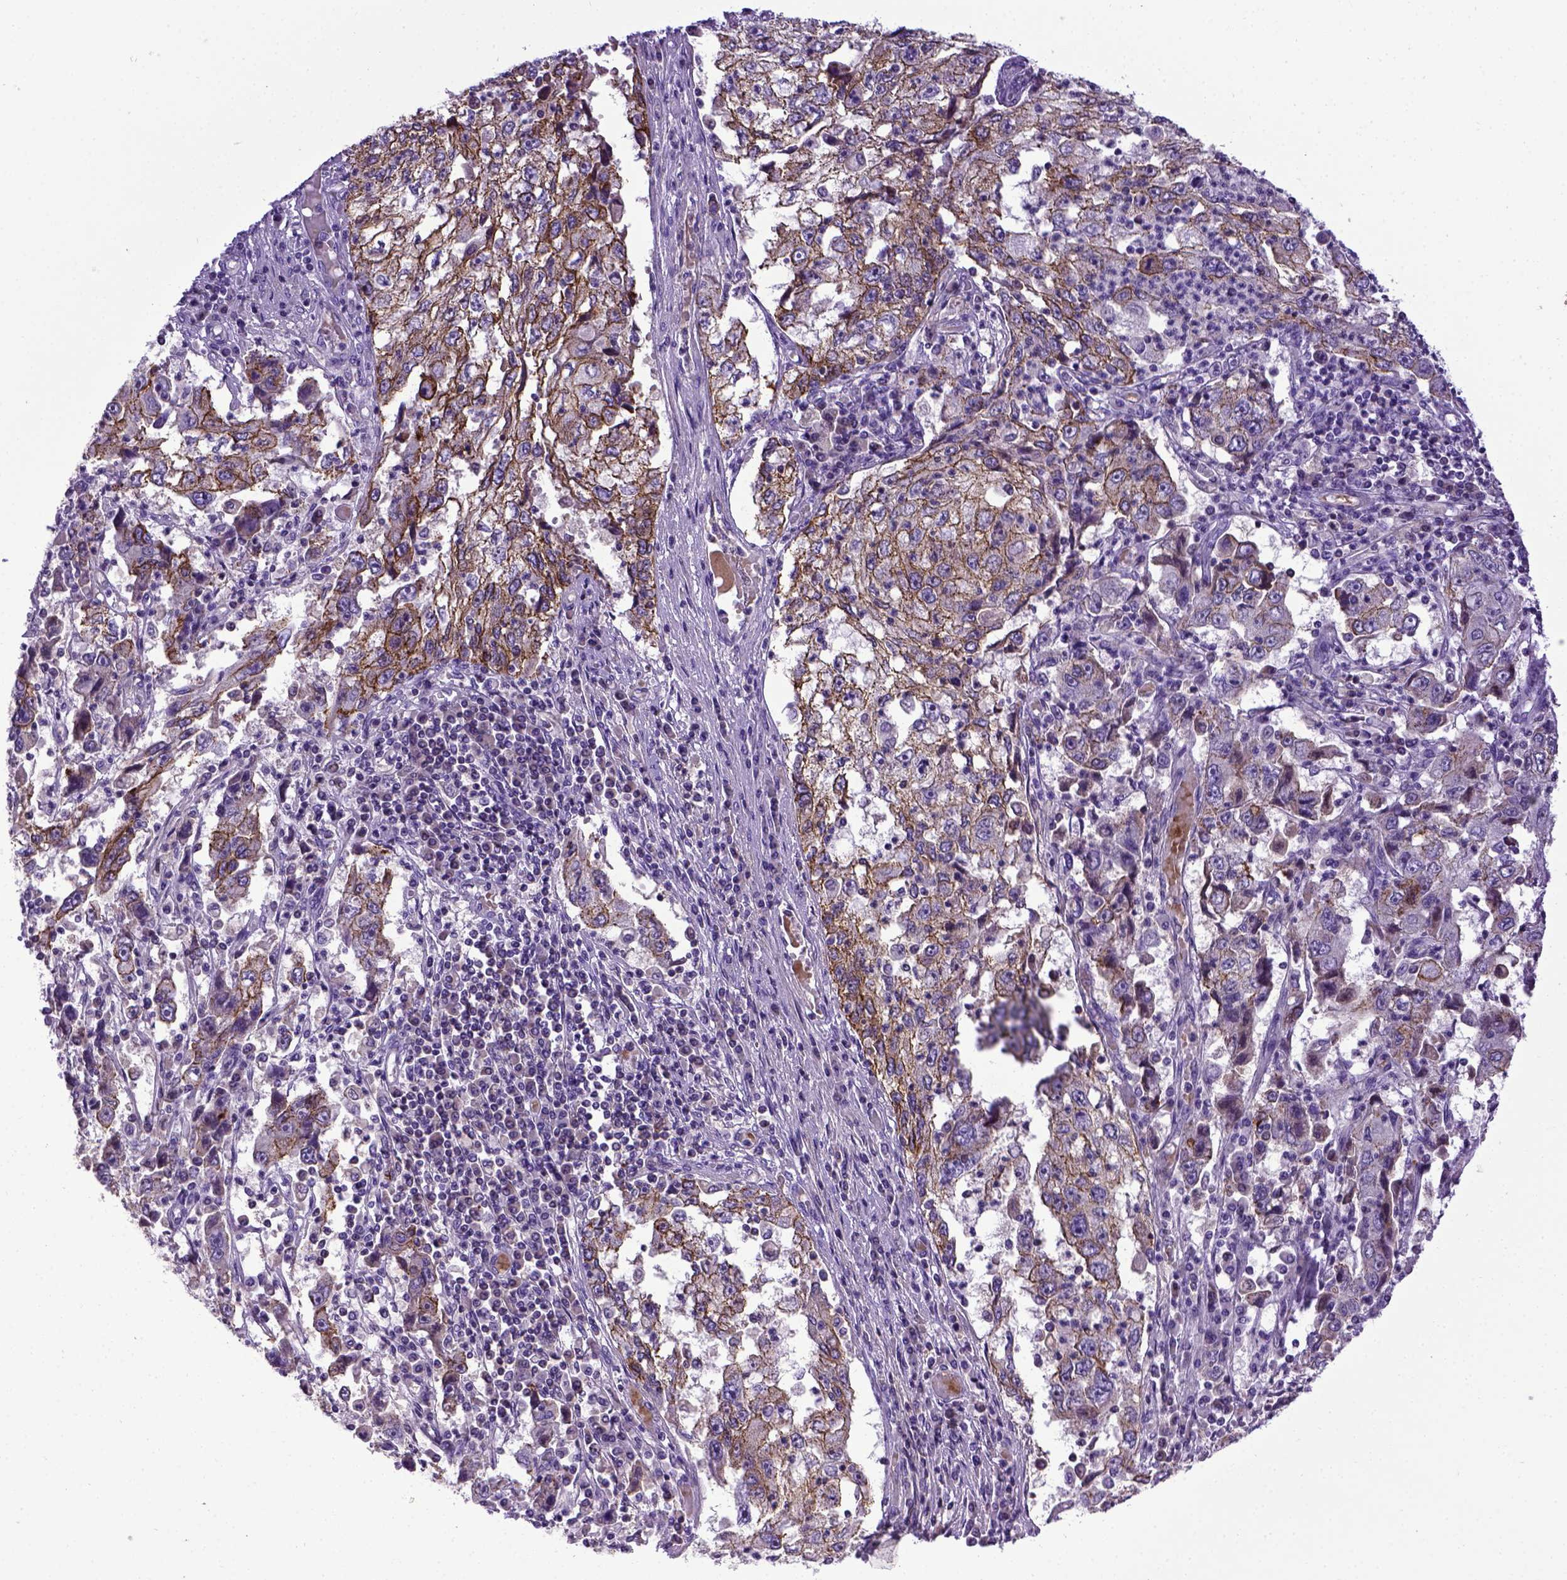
{"staining": {"intensity": "moderate", "quantity": ">75%", "location": "cytoplasmic/membranous"}, "tissue": "cervical cancer", "cell_type": "Tumor cells", "image_type": "cancer", "snomed": [{"axis": "morphology", "description": "Squamous cell carcinoma, NOS"}, {"axis": "topography", "description": "Cervix"}], "caption": "Cervical squamous cell carcinoma stained for a protein (brown) demonstrates moderate cytoplasmic/membranous positive expression in approximately >75% of tumor cells.", "gene": "CDH1", "patient": {"sex": "female", "age": 36}}